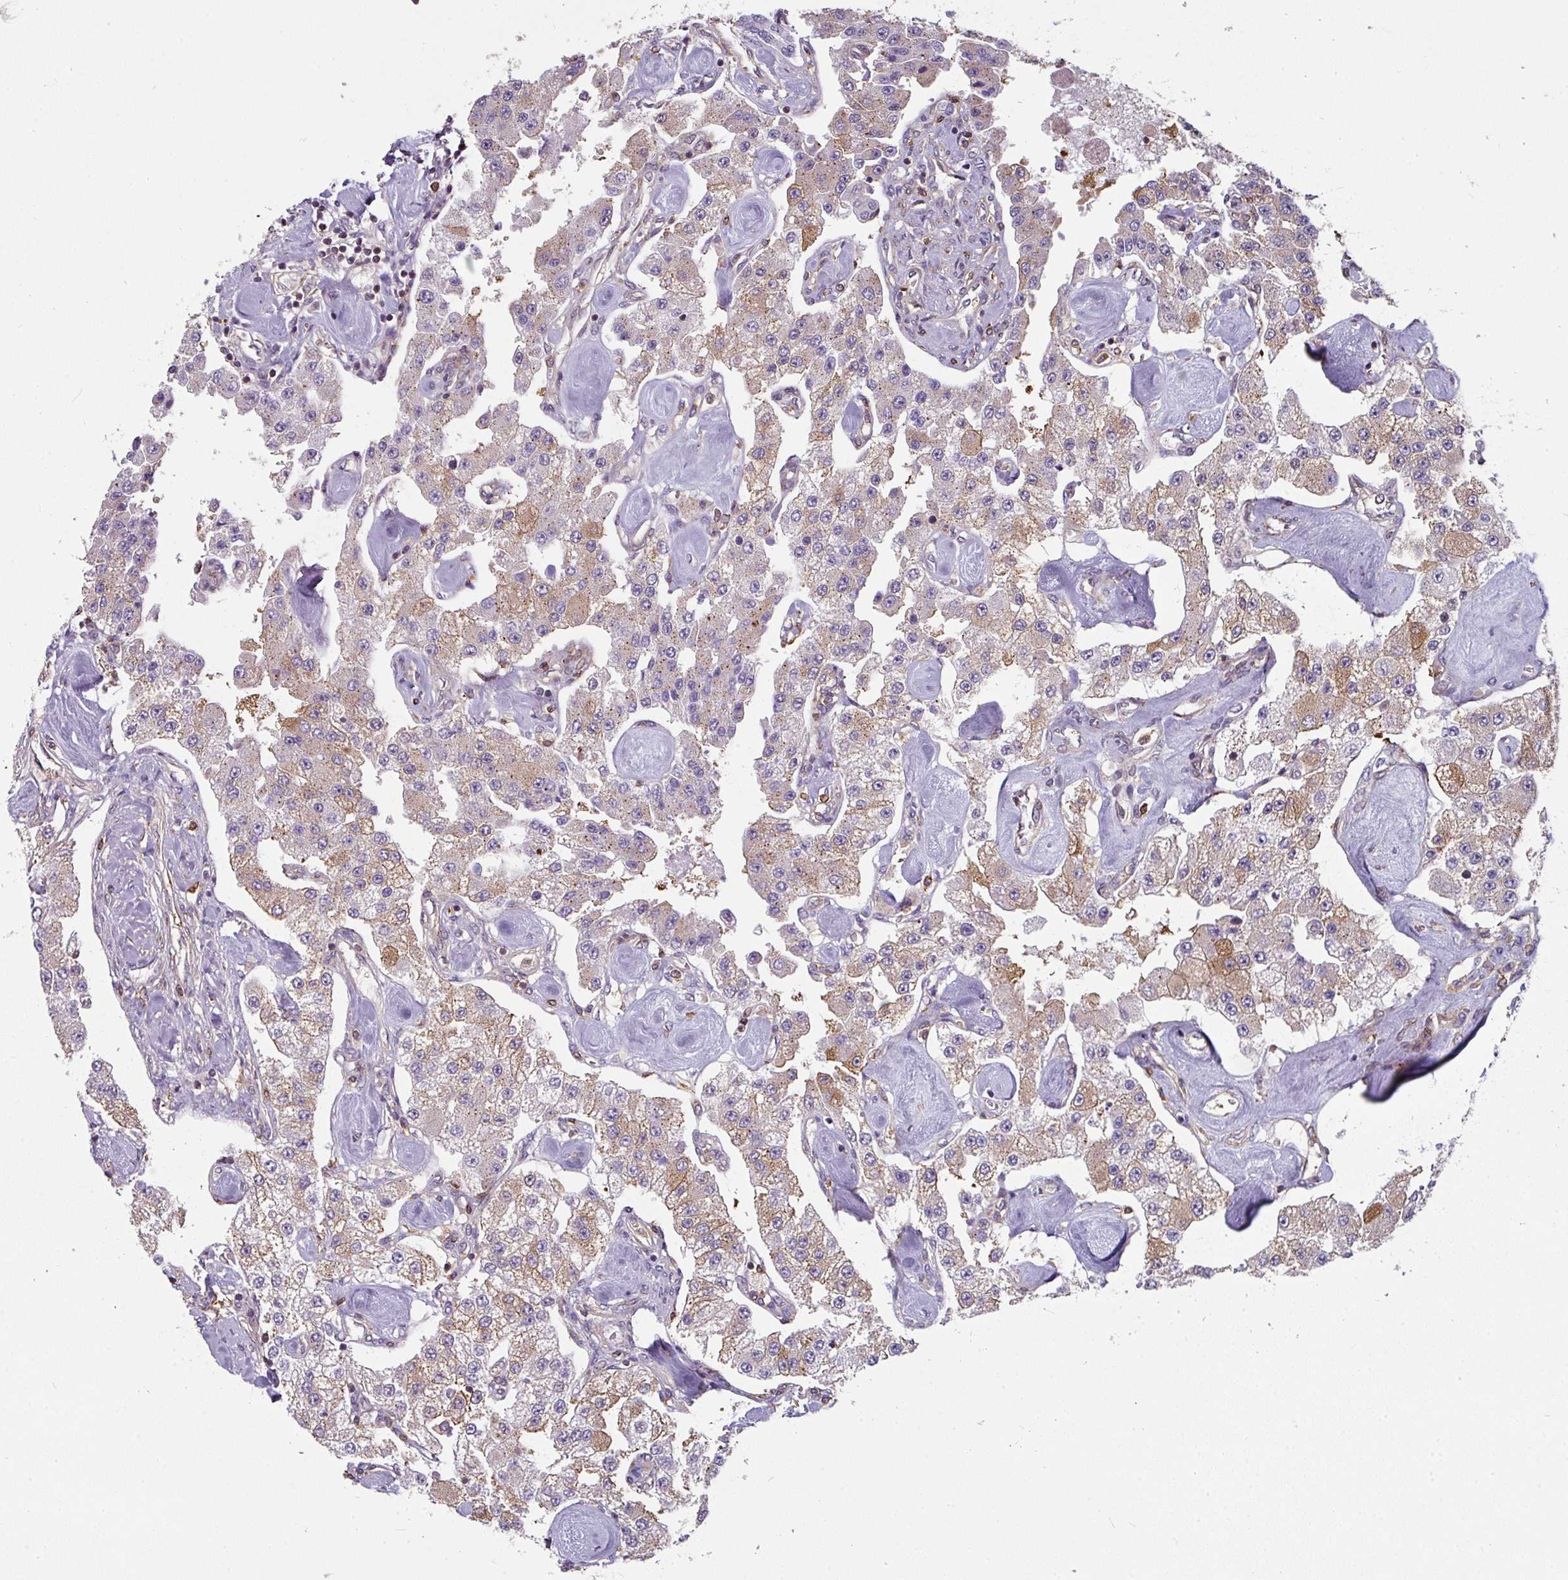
{"staining": {"intensity": "weak", "quantity": ">75%", "location": "cytoplasmic/membranous"}, "tissue": "carcinoid", "cell_type": "Tumor cells", "image_type": "cancer", "snomed": [{"axis": "morphology", "description": "Carcinoid, malignant, NOS"}, {"axis": "topography", "description": "Pancreas"}], "caption": "DAB (3,3'-diaminobenzidine) immunohistochemical staining of human carcinoid (malignant) reveals weak cytoplasmic/membranous protein expression in about >75% of tumor cells. (DAB (3,3'-diaminobenzidine) IHC with brightfield microscopy, high magnification).", "gene": "BEND5", "patient": {"sex": "male", "age": 41}}